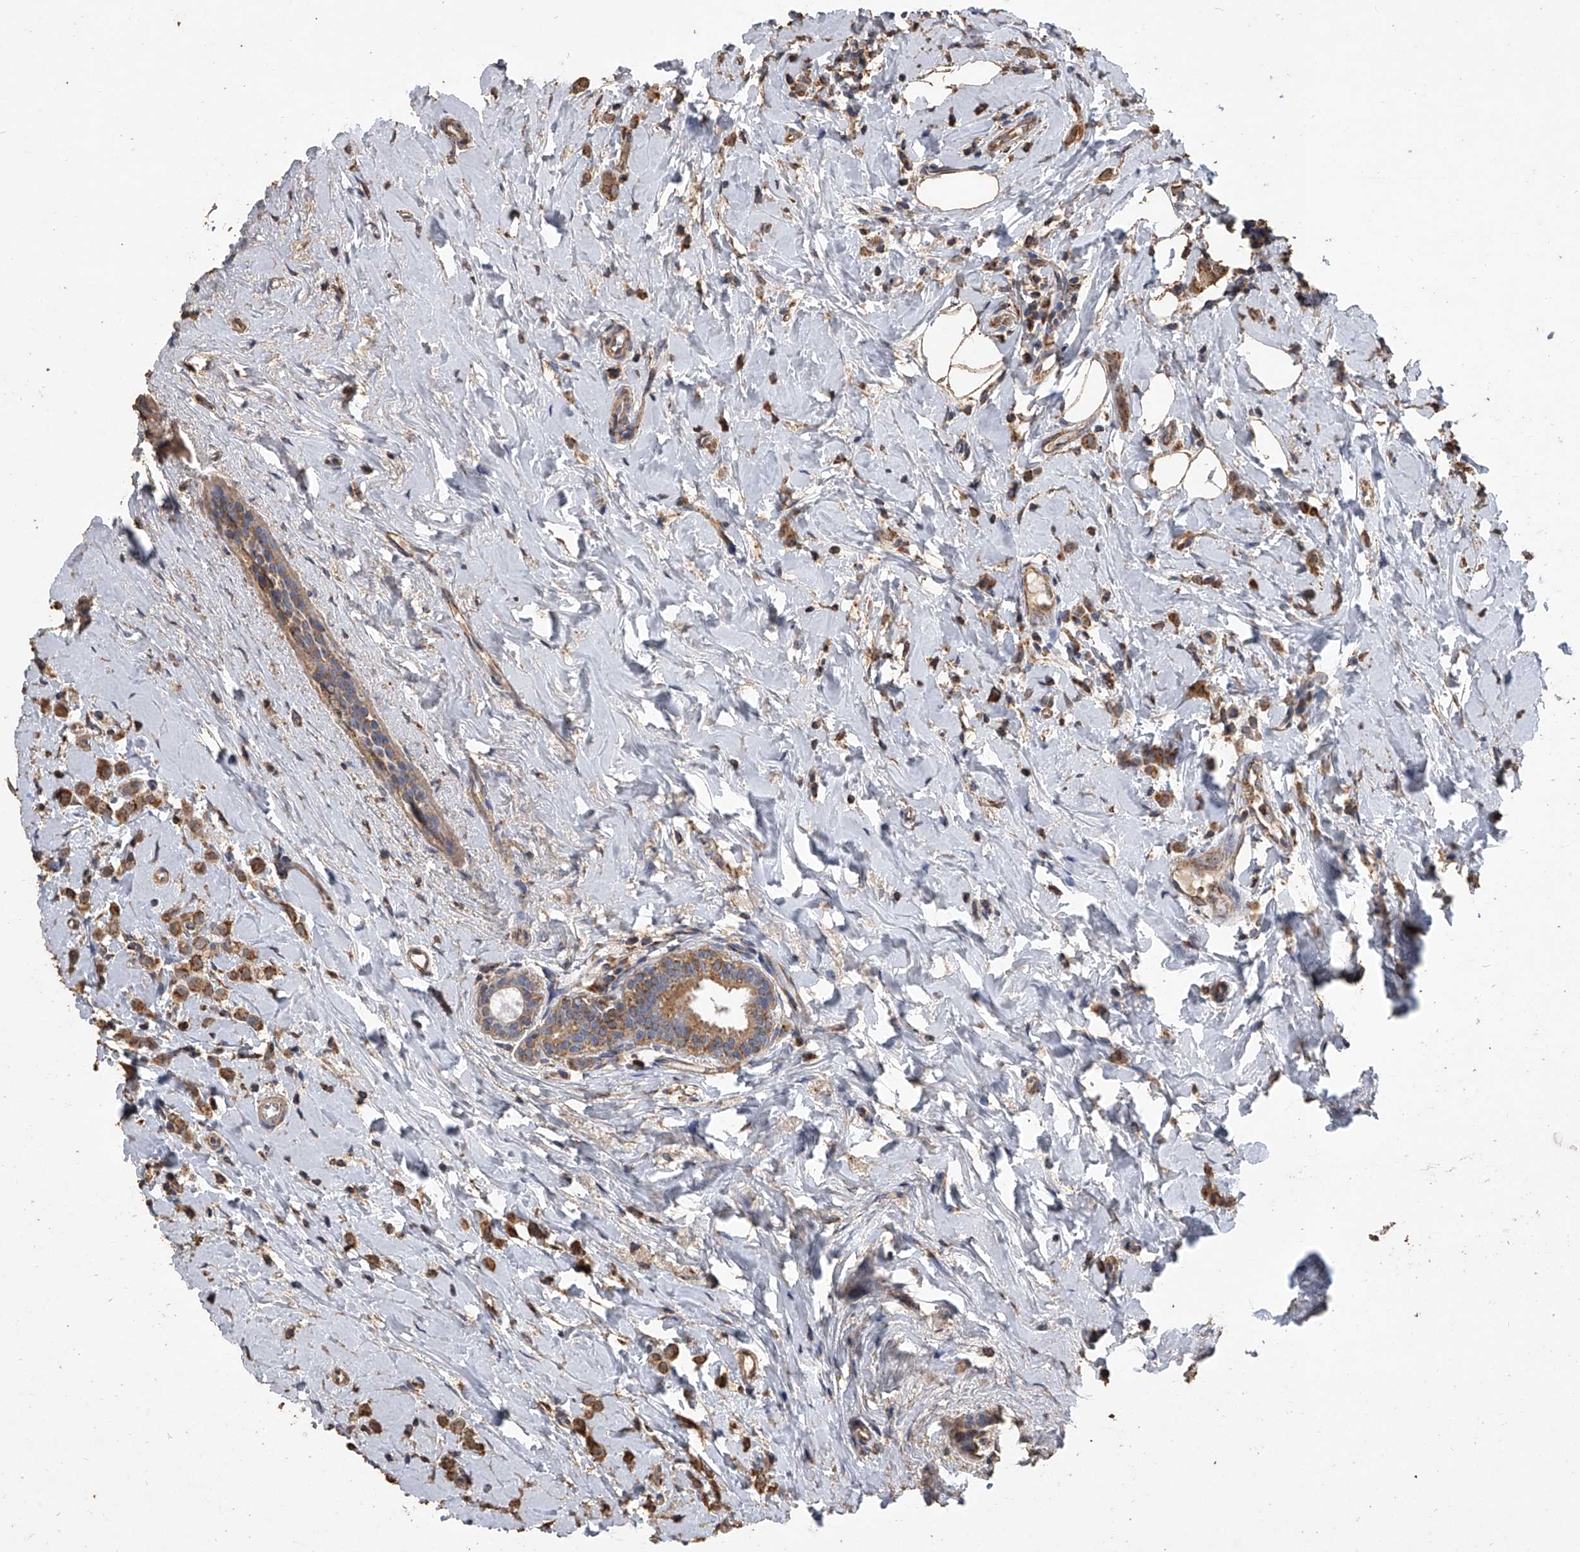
{"staining": {"intensity": "moderate", "quantity": ">75%", "location": "cytoplasmic/membranous"}, "tissue": "breast cancer", "cell_type": "Tumor cells", "image_type": "cancer", "snomed": [{"axis": "morphology", "description": "Lobular carcinoma"}, {"axis": "topography", "description": "Breast"}], "caption": "Breast cancer stained for a protein (brown) exhibits moderate cytoplasmic/membranous positive positivity in about >75% of tumor cells.", "gene": "MRPL28", "patient": {"sex": "female", "age": 47}}